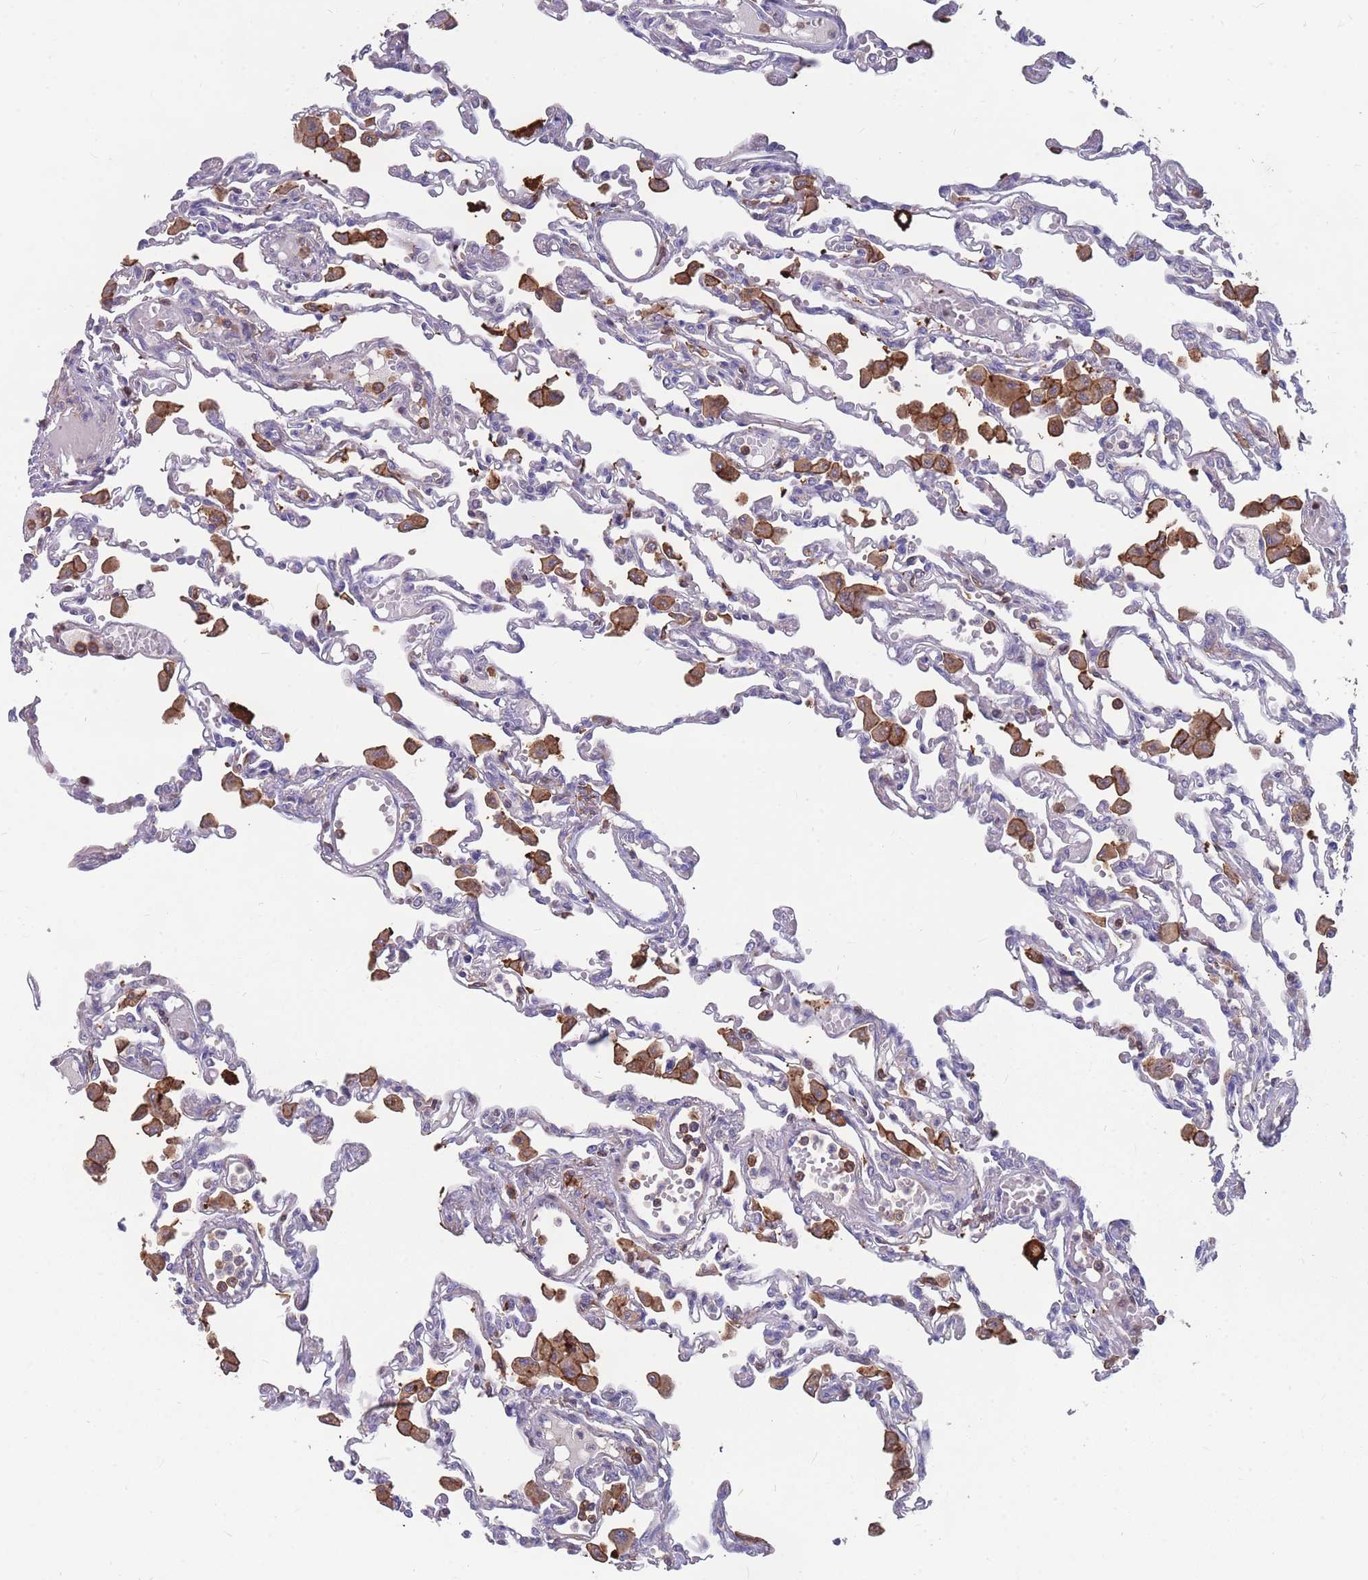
{"staining": {"intensity": "negative", "quantity": "none", "location": "none"}, "tissue": "lung", "cell_type": "Alveolar cells", "image_type": "normal", "snomed": [{"axis": "morphology", "description": "Normal tissue, NOS"}, {"axis": "topography", "description": "Bronchus"}, {"axis": "topography", "description": "Lung"}], "caption": "This is a histopathology image of immunohistochemistry staining of unremarkable lung, which shows no positivity in alveolar cells. (DAB (3,3'-diaminobenzidine) IHC visualized using brightfield microscopy, high magnification).", "gene": "CD33", "patient": {"sex": "female", "age": 49}}